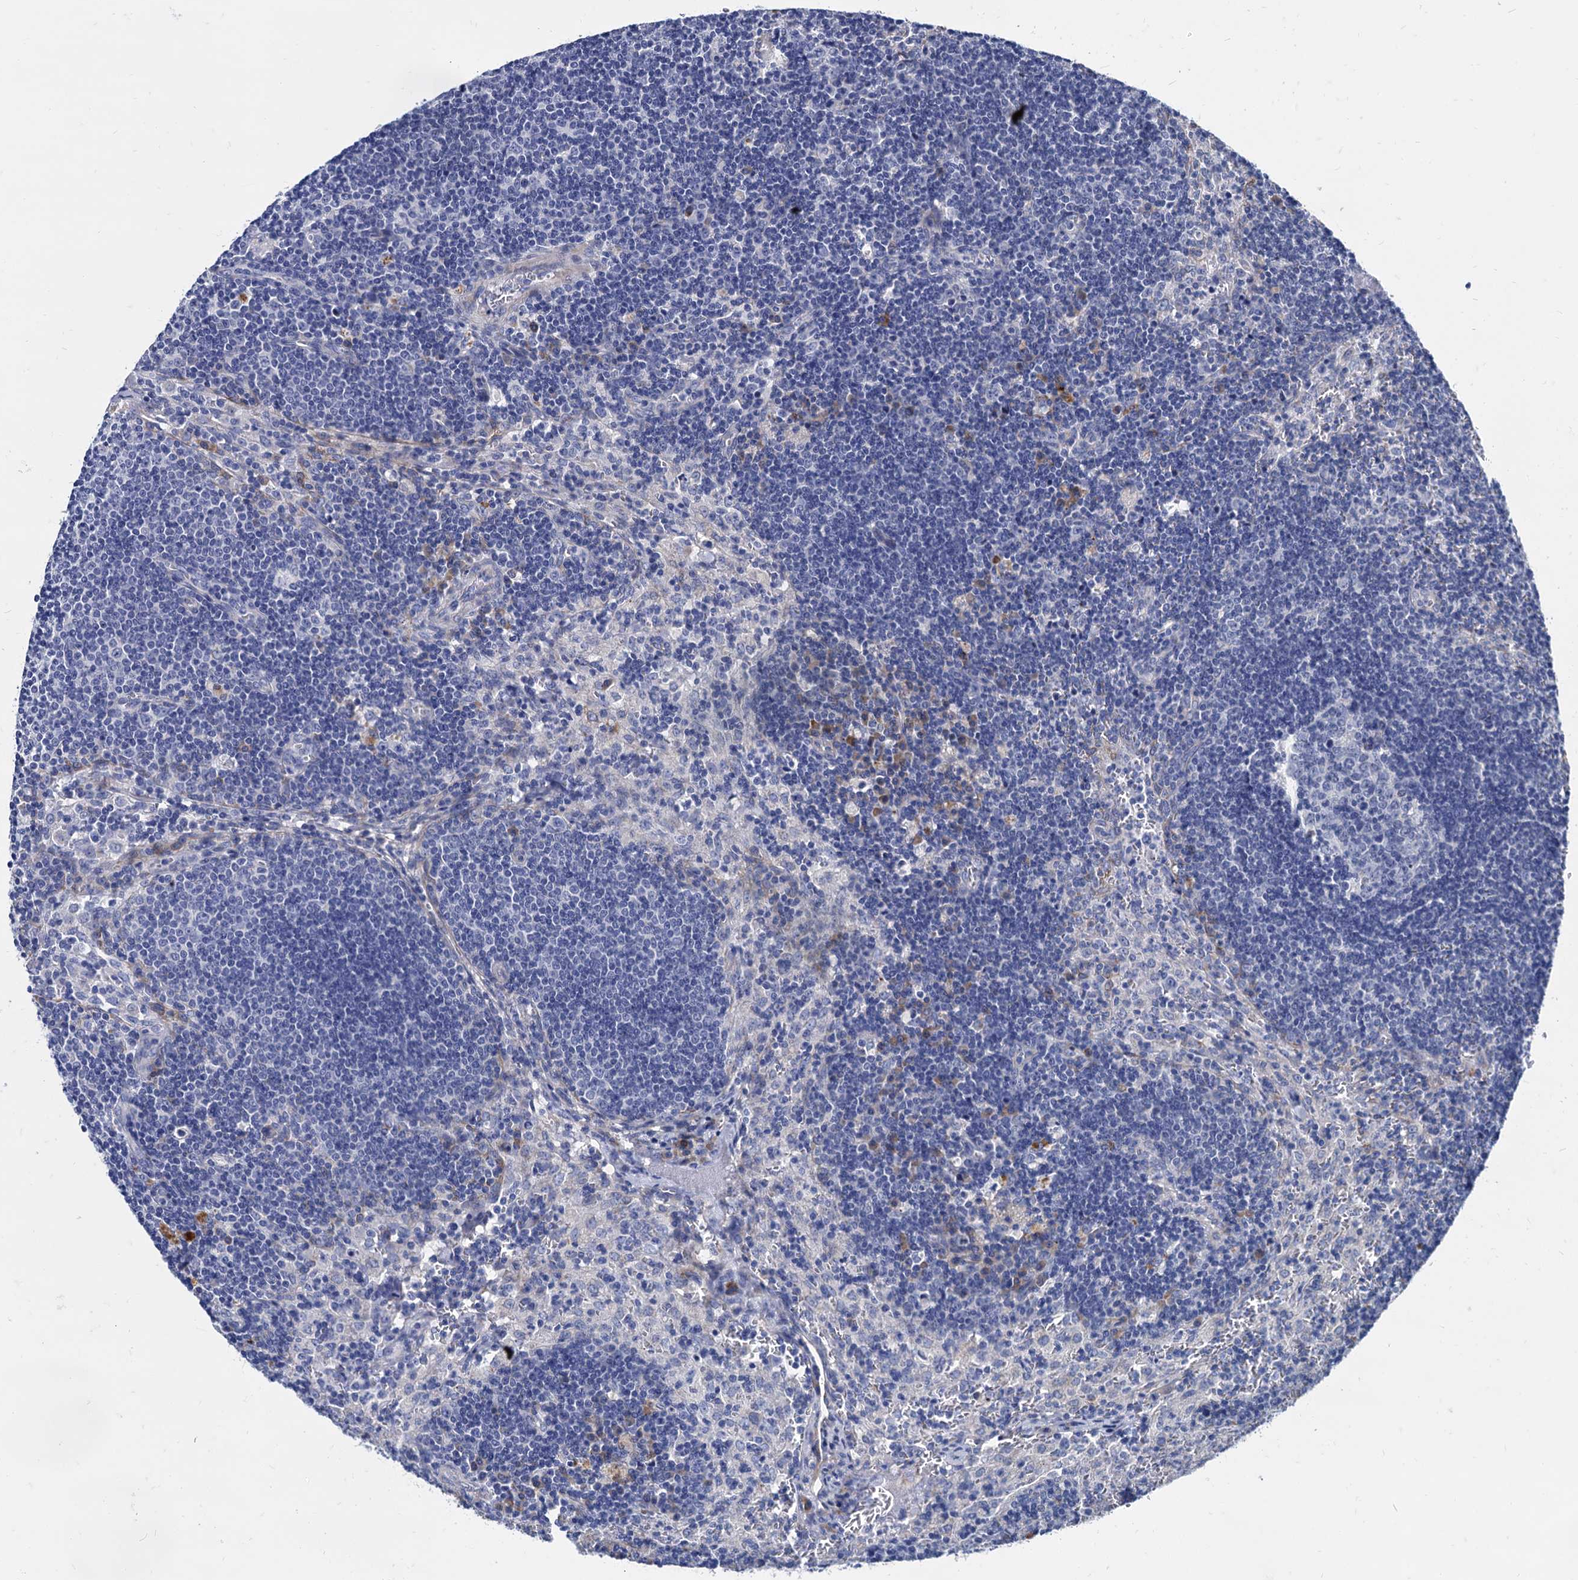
{"staining": {"intensity": "negative", "quantity": "none", "location": "none"}, "tissue": "lymph node", "cell_type": "Germinal center cells", "image_type": "normal", "snomed": [{"axis": "morphology", "description": "Normal tissue, NOS"}, {"axis": "topography", "description": "Lymph node"}], "caption": "Micrograph shows no protein staining in germinal center cells of unremarkable lymph node.", "gene": "FOXR2", "patient": {"sex": "male", "age": 58}}